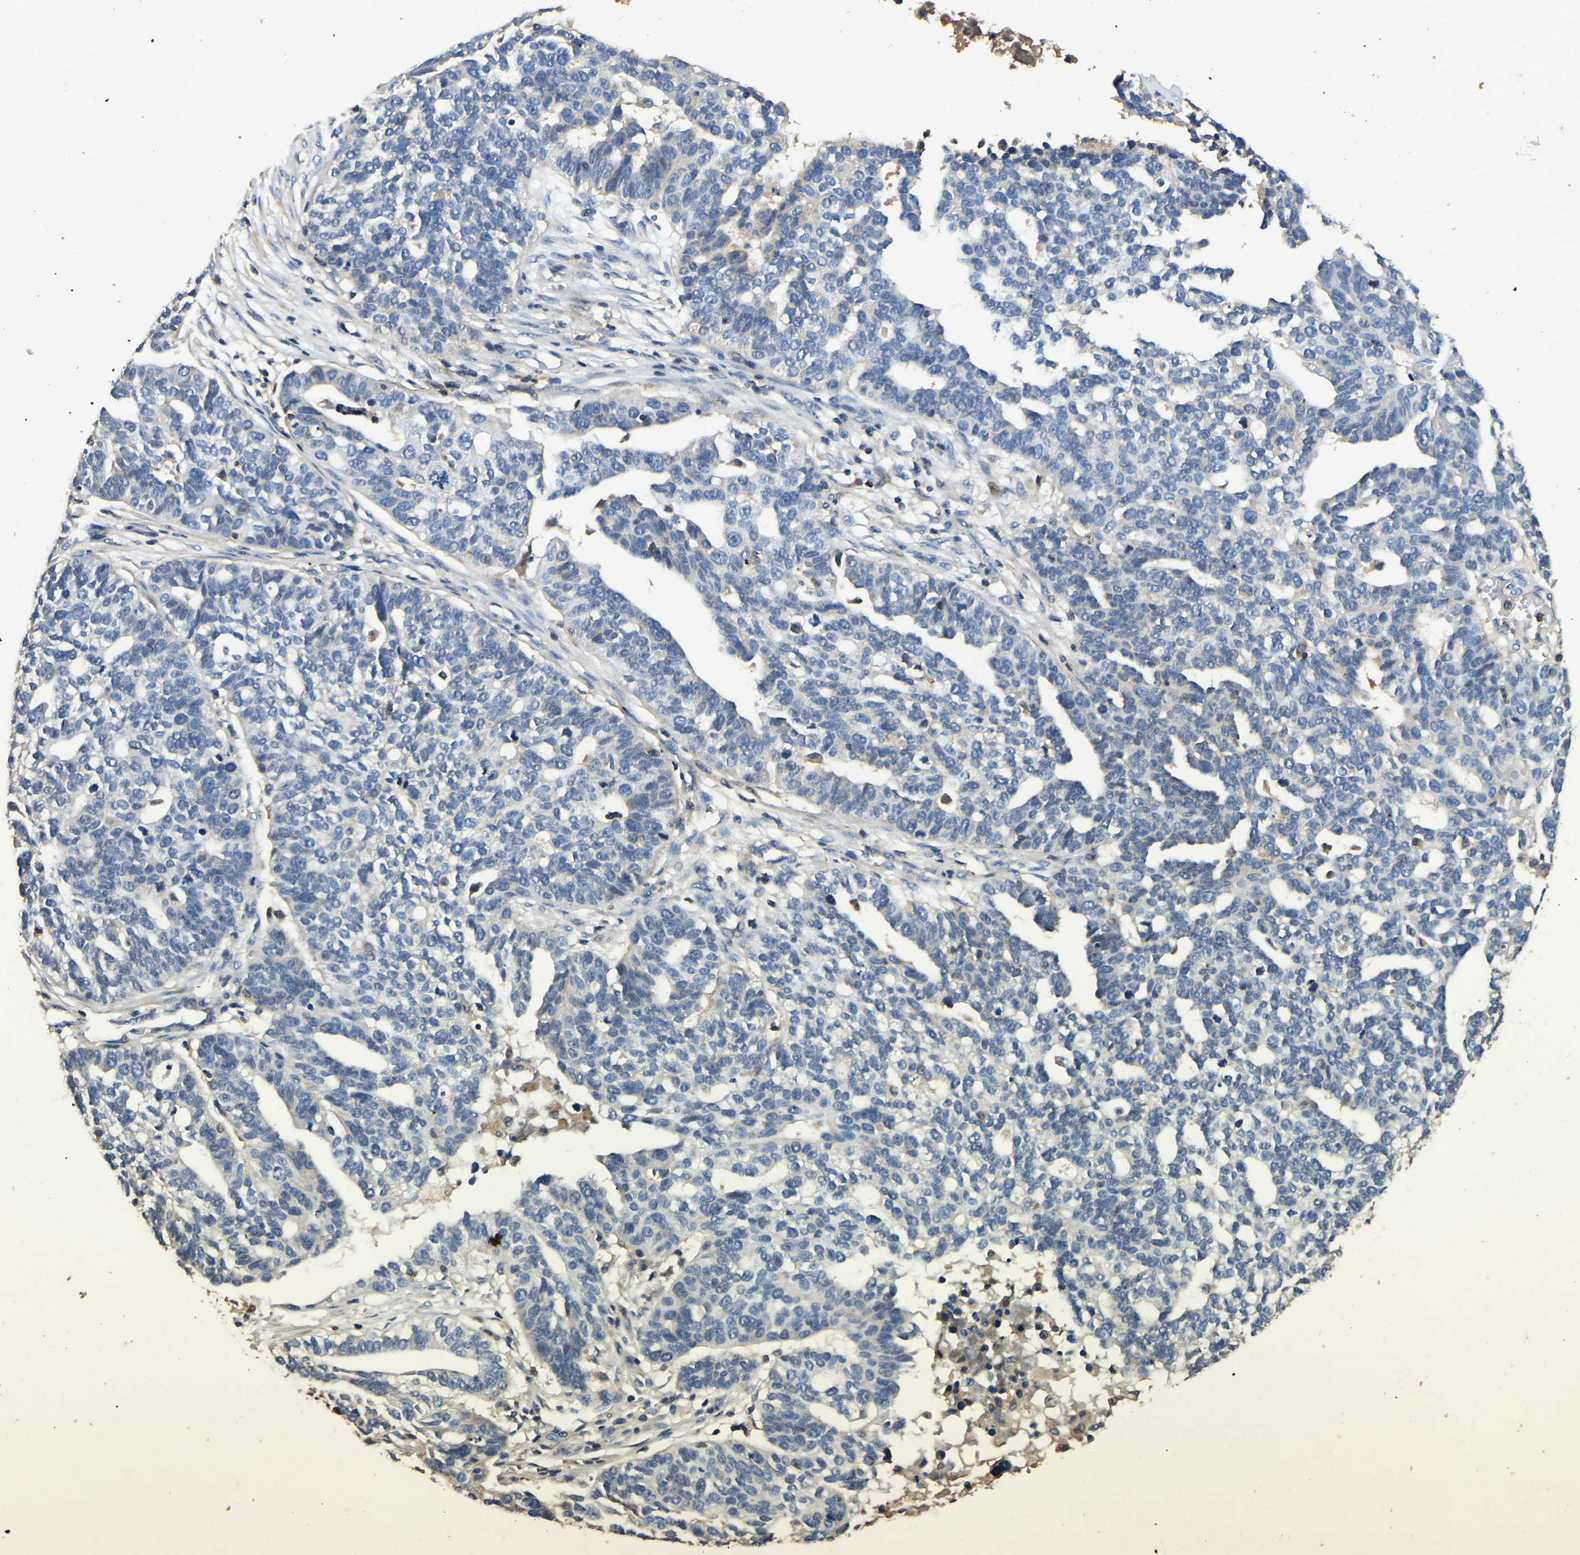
{"staining": {"intensity": "negative", "quantity": "none", "location": "none"}, "tissue": "ovarian cancer", "cell_type": "Tumor cells", "image_type": "cancer", "snomed": [{"axis": "morphology", "description": "Cystadenocarcinoma, serous, NOS"}, {"axis": "topography", "description": "Ovary"}], "caption": "Tumor cells show no significant positivity in ovarian cancer.", "gene": "SMPD2", "patient": {"sex": "female", "age": 59}}